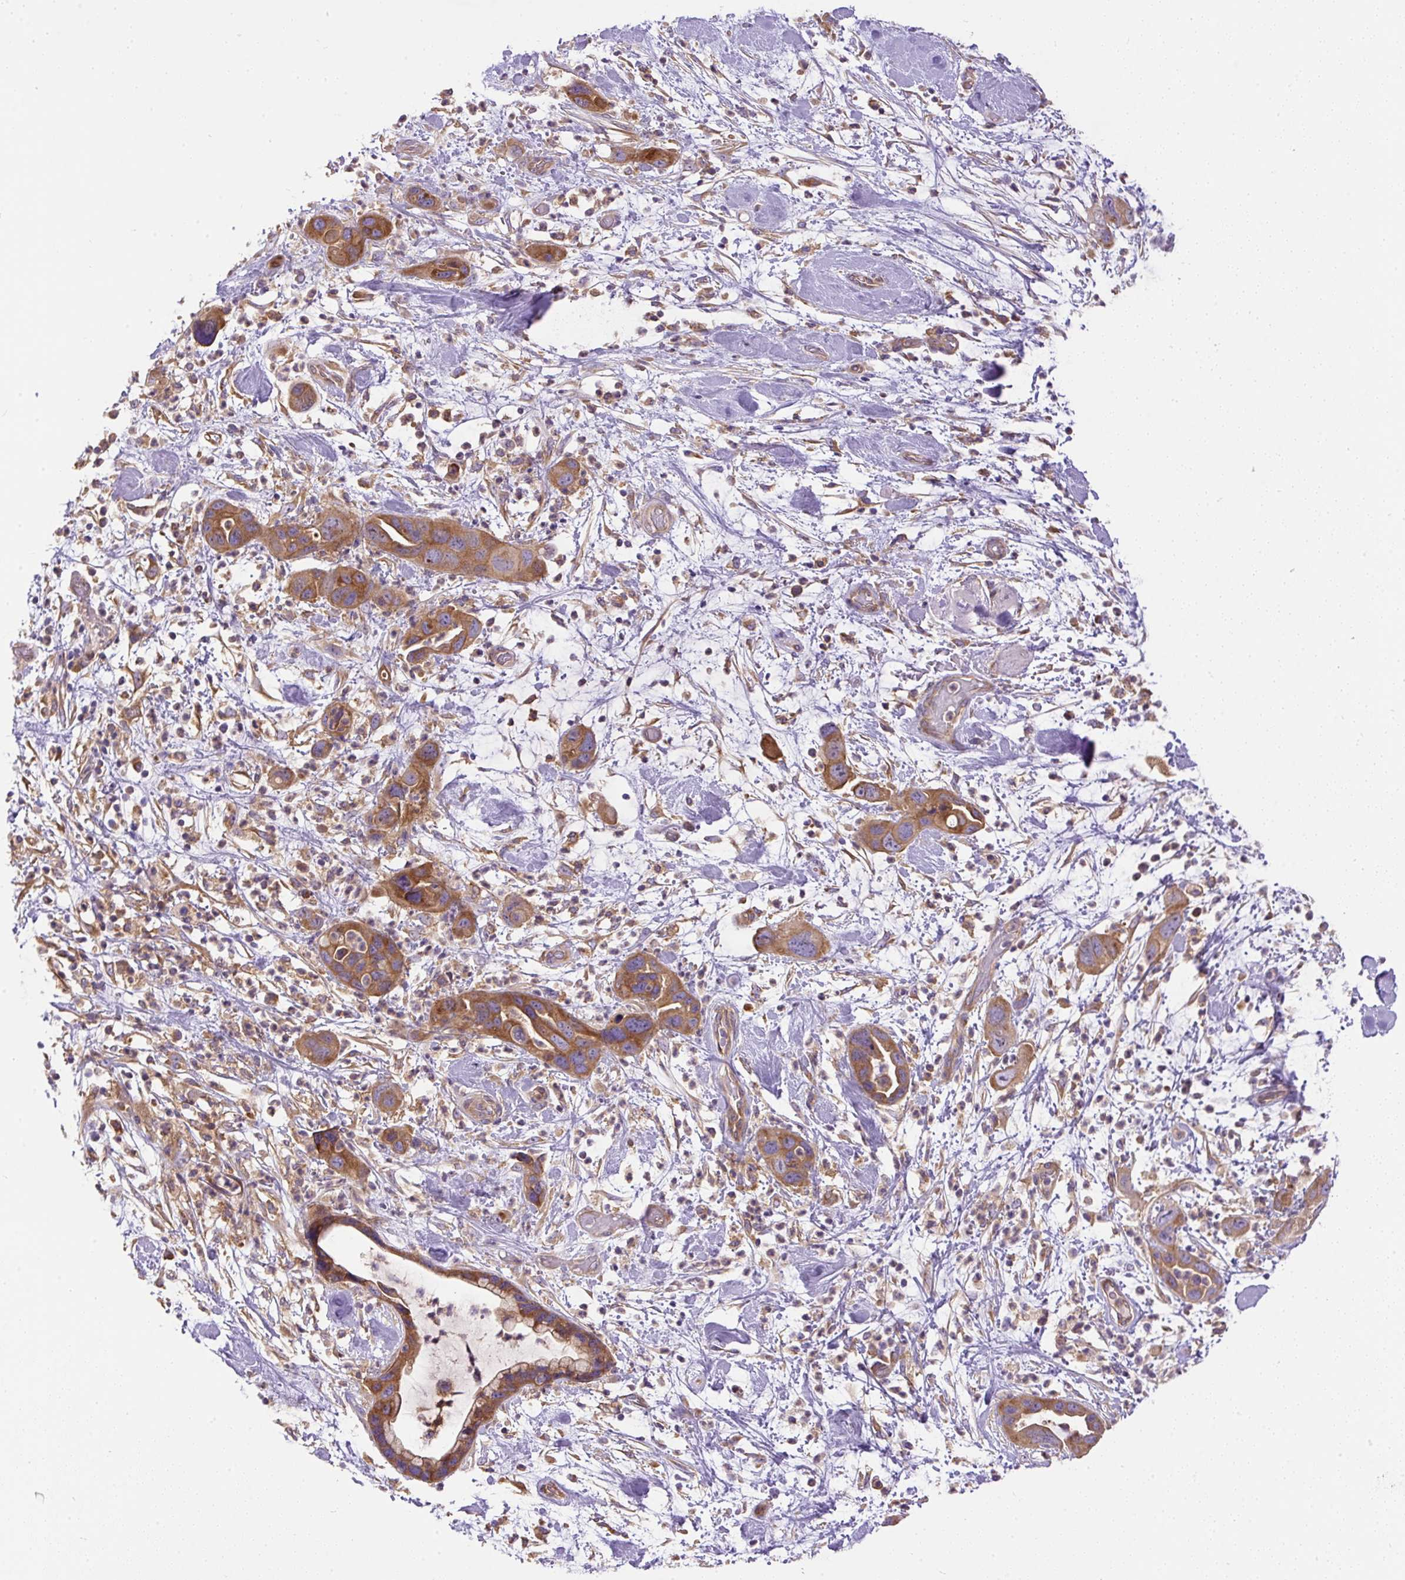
{"staining": {"intensity": "moderate", "quantity": ">75%", "location": "cytoplasmic/membranous"}, "tissue": "pancreatic cancer", "cell_type": "Tumor cells", "image_type": "cancer", "snomed": [{"axis": "morphology", "description": "Adenocarcinoma, NOS"}, {"axis": "topography", "description": "Pancreas"}], "caption": "Pancreatic cancer stained with a brown dye demonstrates moderate cytoplasmic/membranous positive expression in approximately >75% of tumor cells.", "gene": "DAPK1", "patient": {"sex": "female", "age": 71}}